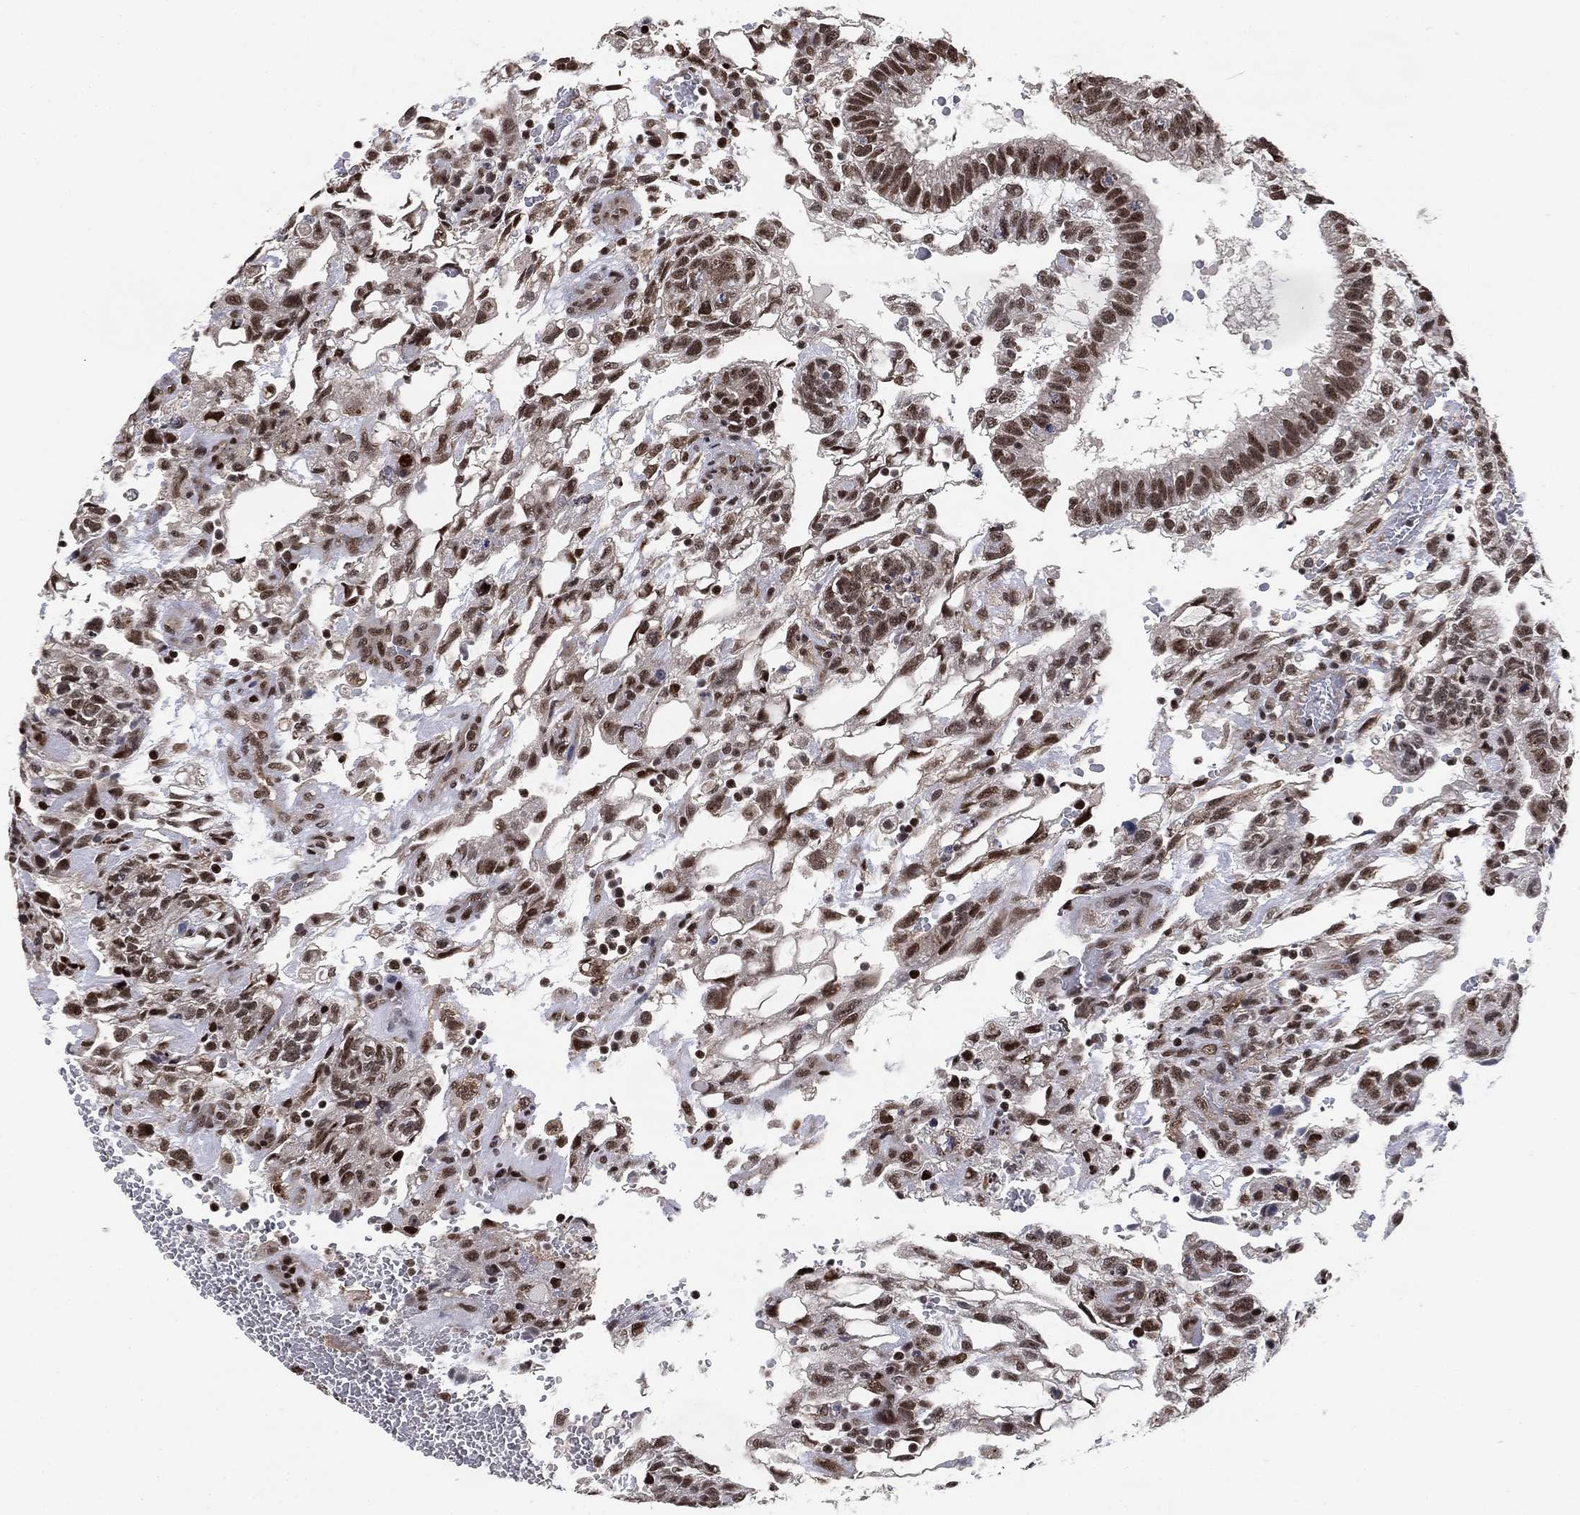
{"staining": {"intensity": "moderate", "quantity": ">75%", "location": "nuclear"}, "tissue": "testis cancer", "cell_type": "Tumor cells", "image_type": "cancer", "snomed": [{"axis": "morphology", "description": "Carcinoma, Embryonal, NOS"}, {"axis": "topography", "description": "Testis"}], "caption": "Tumor cells exhibit moderate nuclear staining in approximately >75% of cells in testis embryonal carcinoma. Using DAB (3,3'-diaminobenzidine) (brown) and hematoxylin (blue) stains, captured at high magnification using brightfield microscopy.", "gene": "ZSCAN30", "patient": {"sex": "male", "age": 32}}